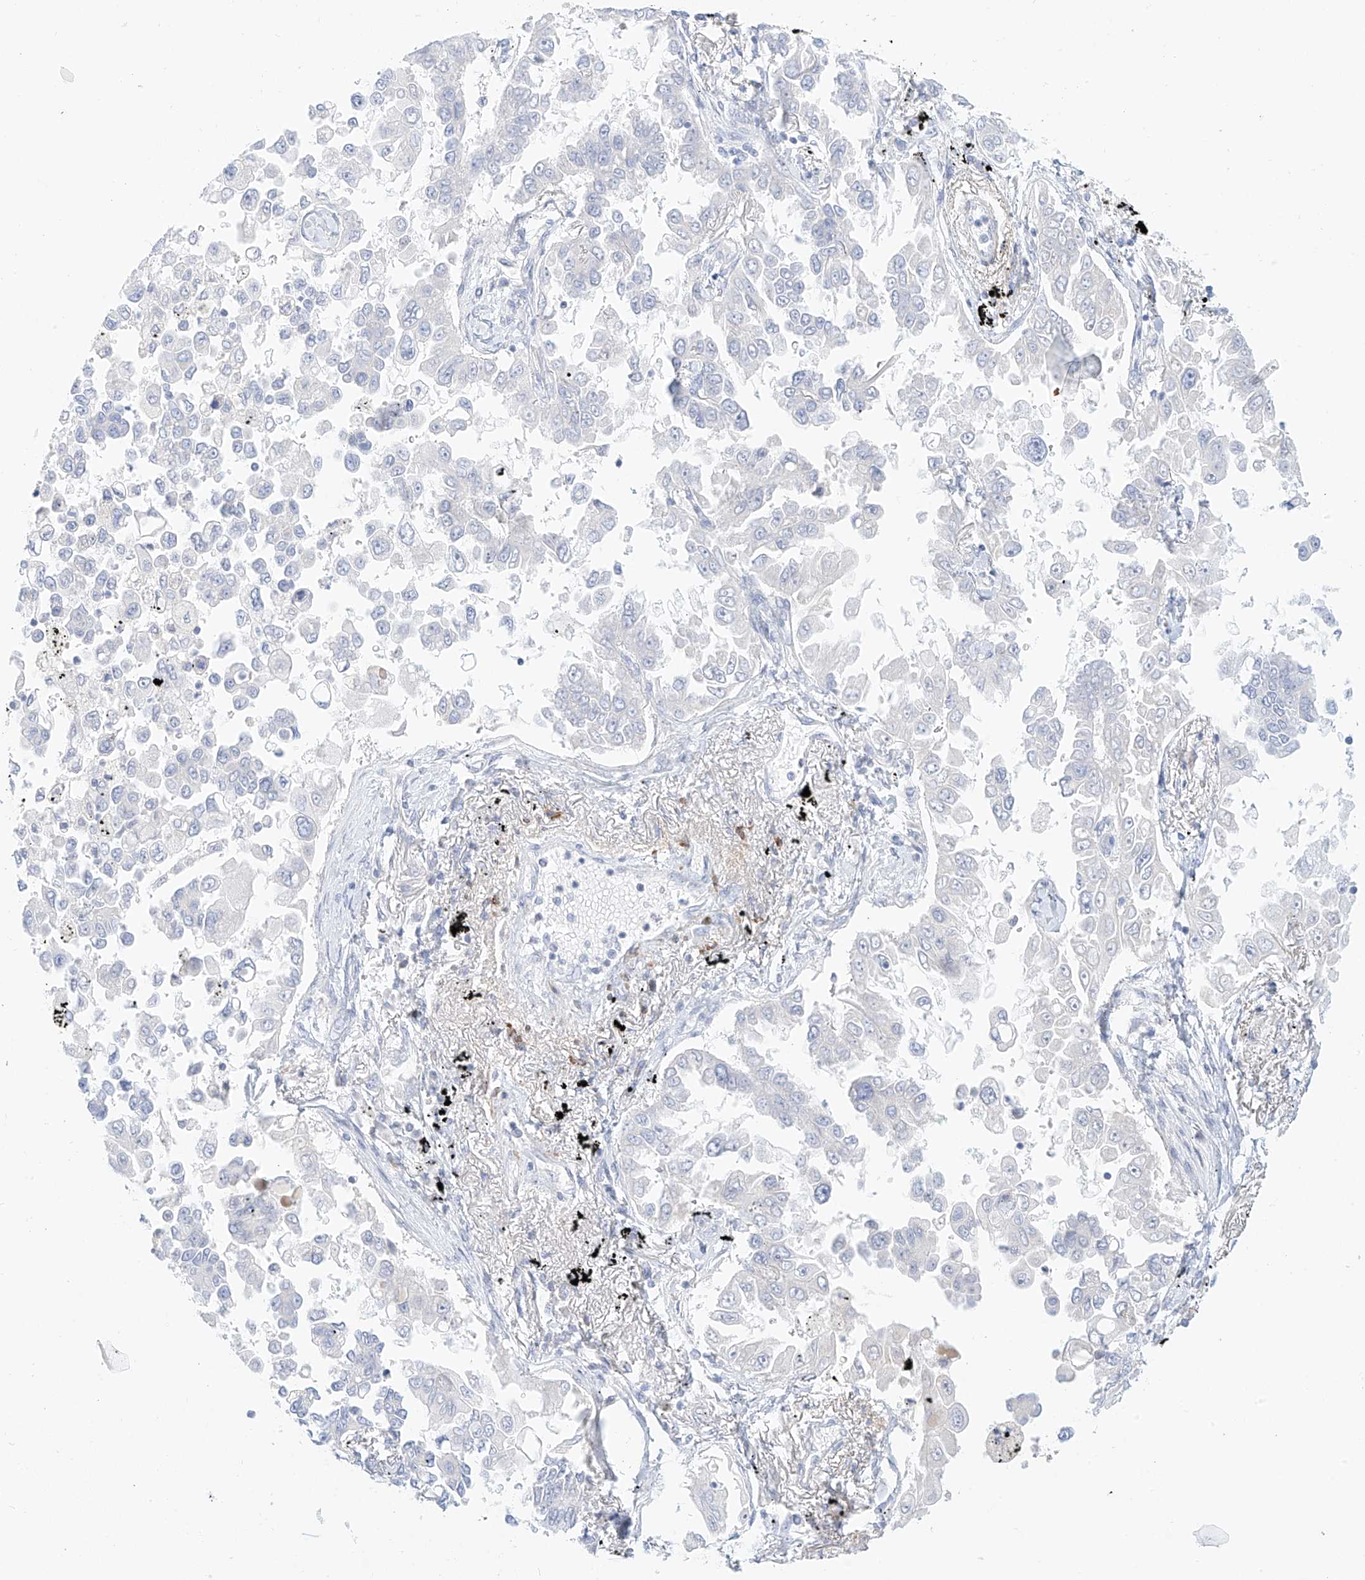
{"staining": {"intensity": "negative", "quantity": "none", "location": "none"}, "tissue": "lung cancer", "cell_type": "Tumor cells", "image_type": "cancer", "snomed": [{"axis": "morphology", "description": "Adenocarcinoma, NOS"}, {"axis": "topography", "description": "Lung"}], "caption": "Immunohistochemical staining of lung cancer demonstrates no significant positivity in tumor cells.", "gene": "ST3GAL5", "patient": {"sex": "female", "age": 67}}